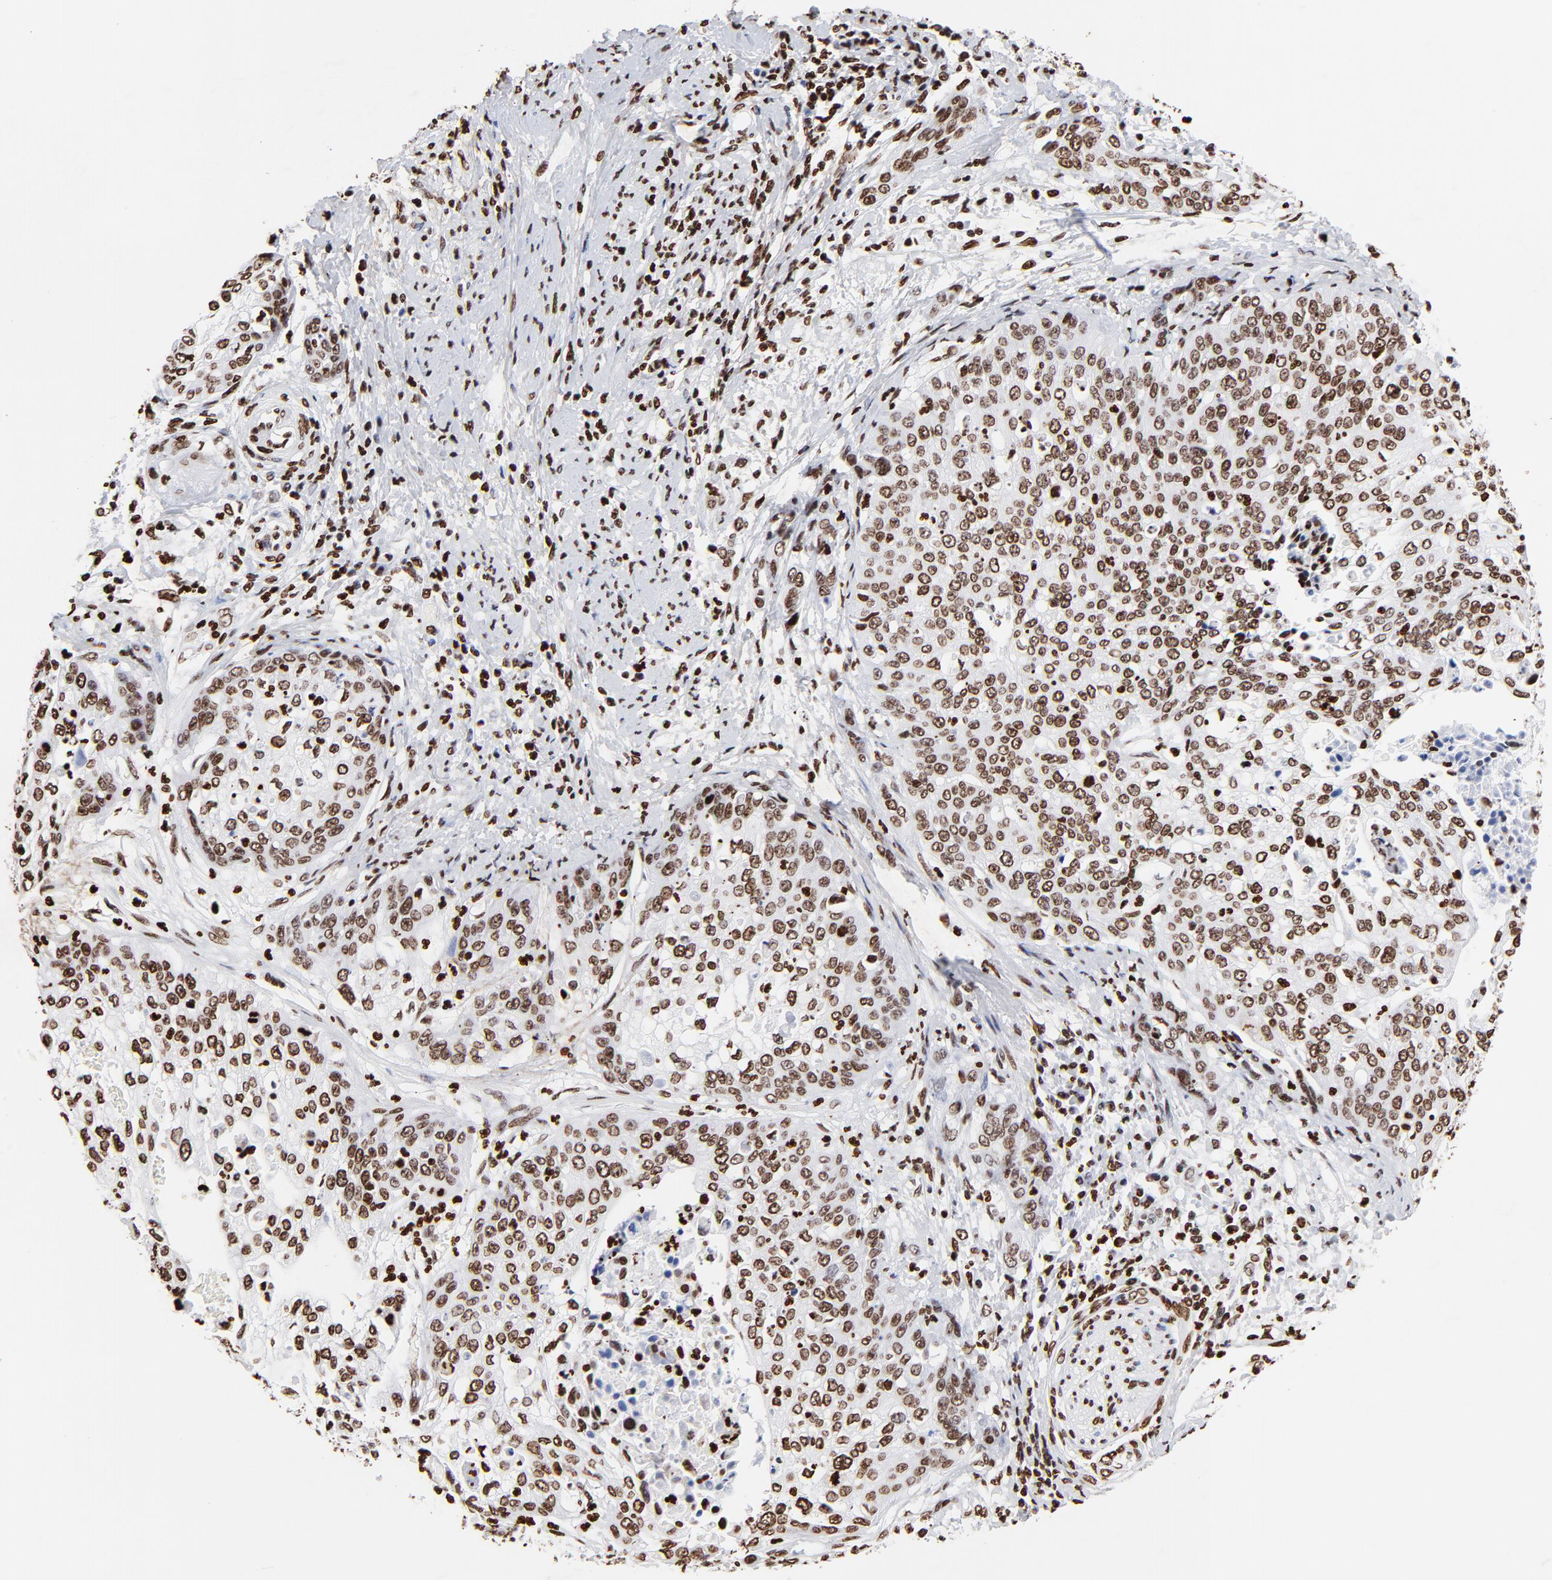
{"staining": {"intensity": "strong", "quantity": ">75%", "location": "nuclear"}, "tissue": "cervical cancer", "cell_type": "Tumor cells", "image_type": "cancer", "snomed": [{"axis": "morphology", "description": "Squamous cell carcinoma, NOS"}, {"axis": "topography", "description": "Cervix"}], "caption": "About >75% of tumor cells in cervical cancer exhibit strong nuclear protein staining as visualized by brown immunohistochemical staining.", "gene": "FBH1", "patient": {"sex": "female", "age": 41}}